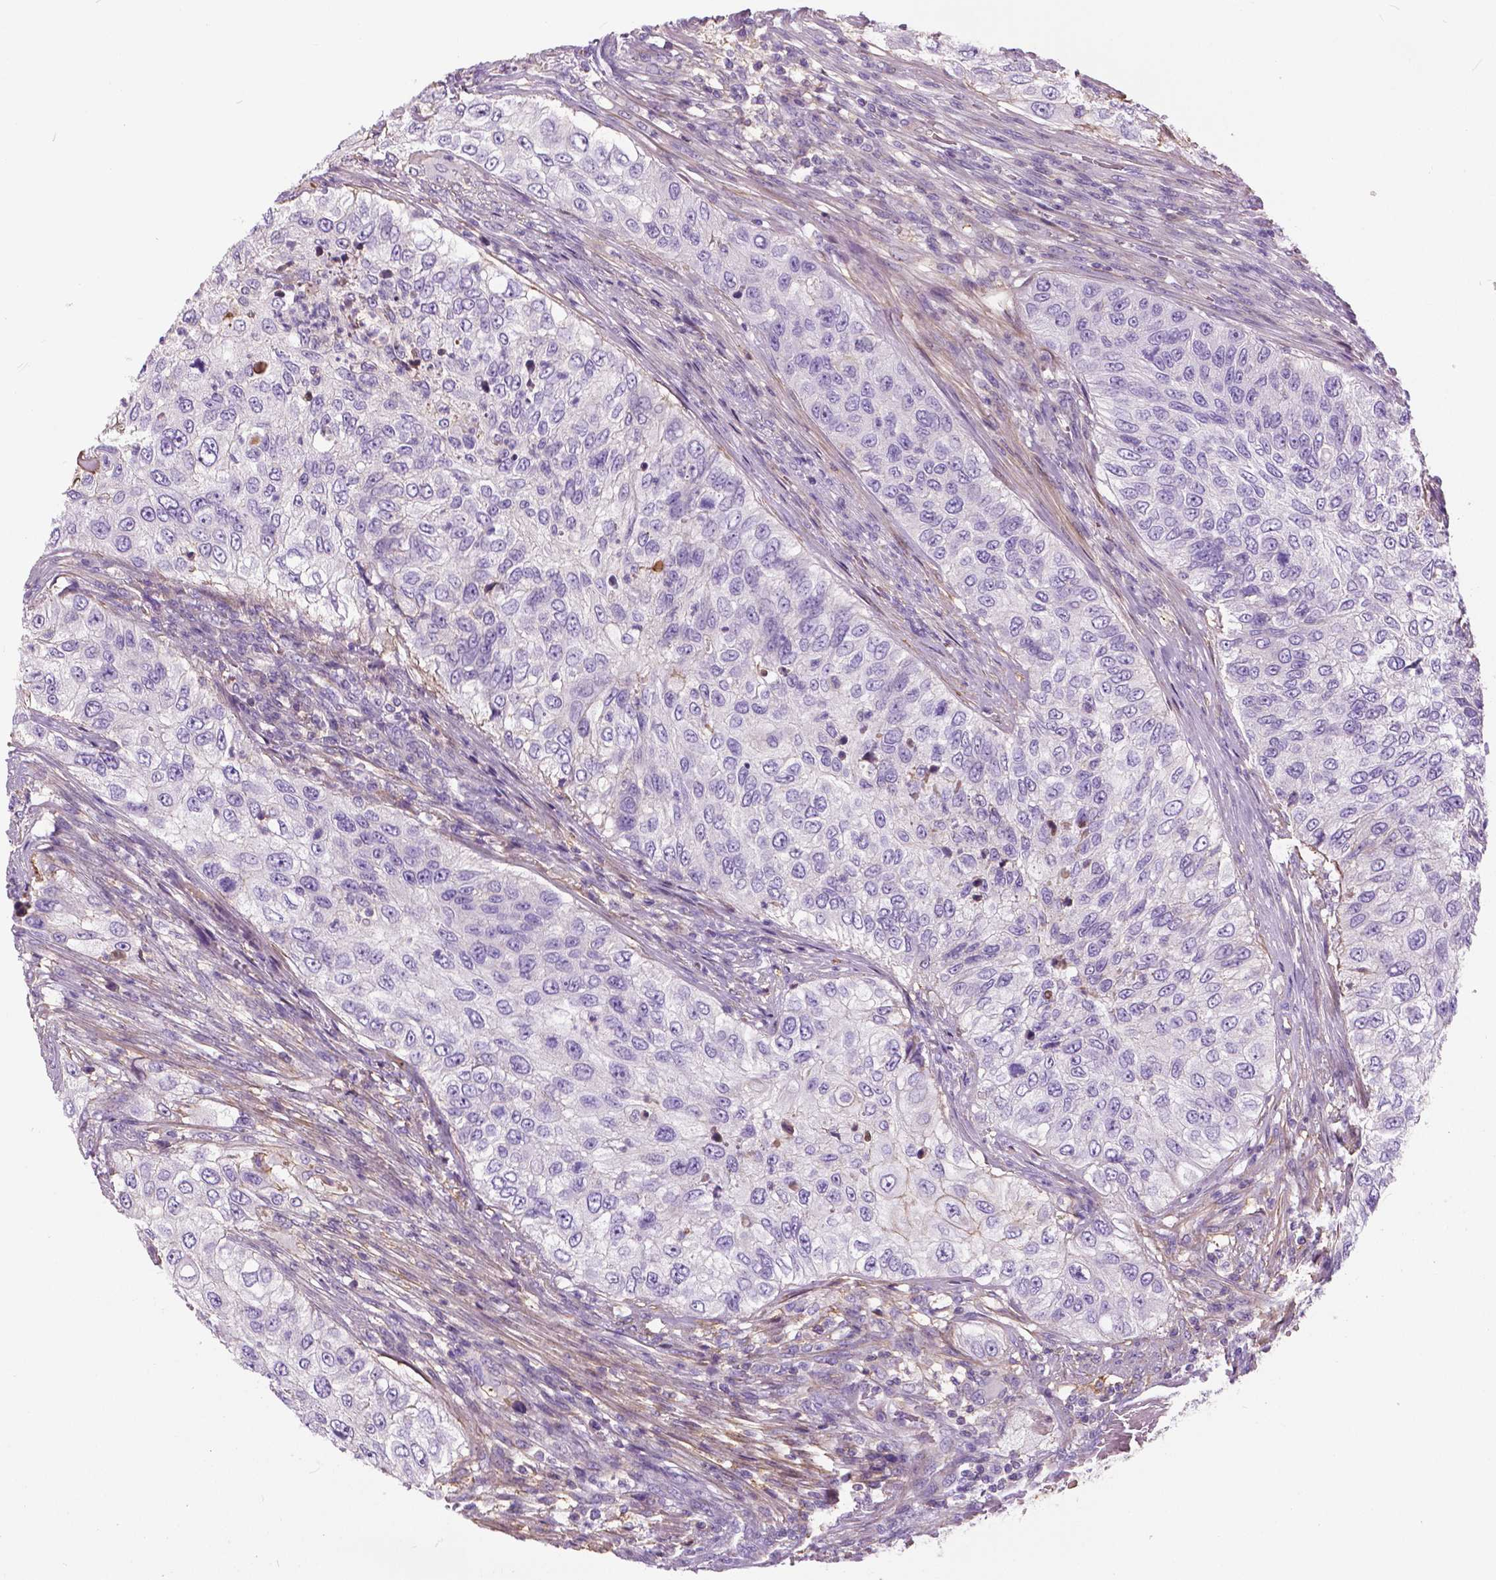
{"staining": {"intensity": "negative", "quantity": "none", "location": "none"}, "tissue": "urothelial cancer", "cell_type": "Tumor cells", "image_type": "cancer", "snomed": [{"axis": "morphology", "description": "Urothelial carcinoma, High grade"}, {"axis": "topography", "description": "Urinary bladder"}], "caption": "DAB (3,3'-diaminobenzidine) immunohistochemical staining of human urothelial cancer exhibits no significant positivity in tumor cells.", "gene": "ANXA13", "patient": {"sex": "female", "age": 60}}